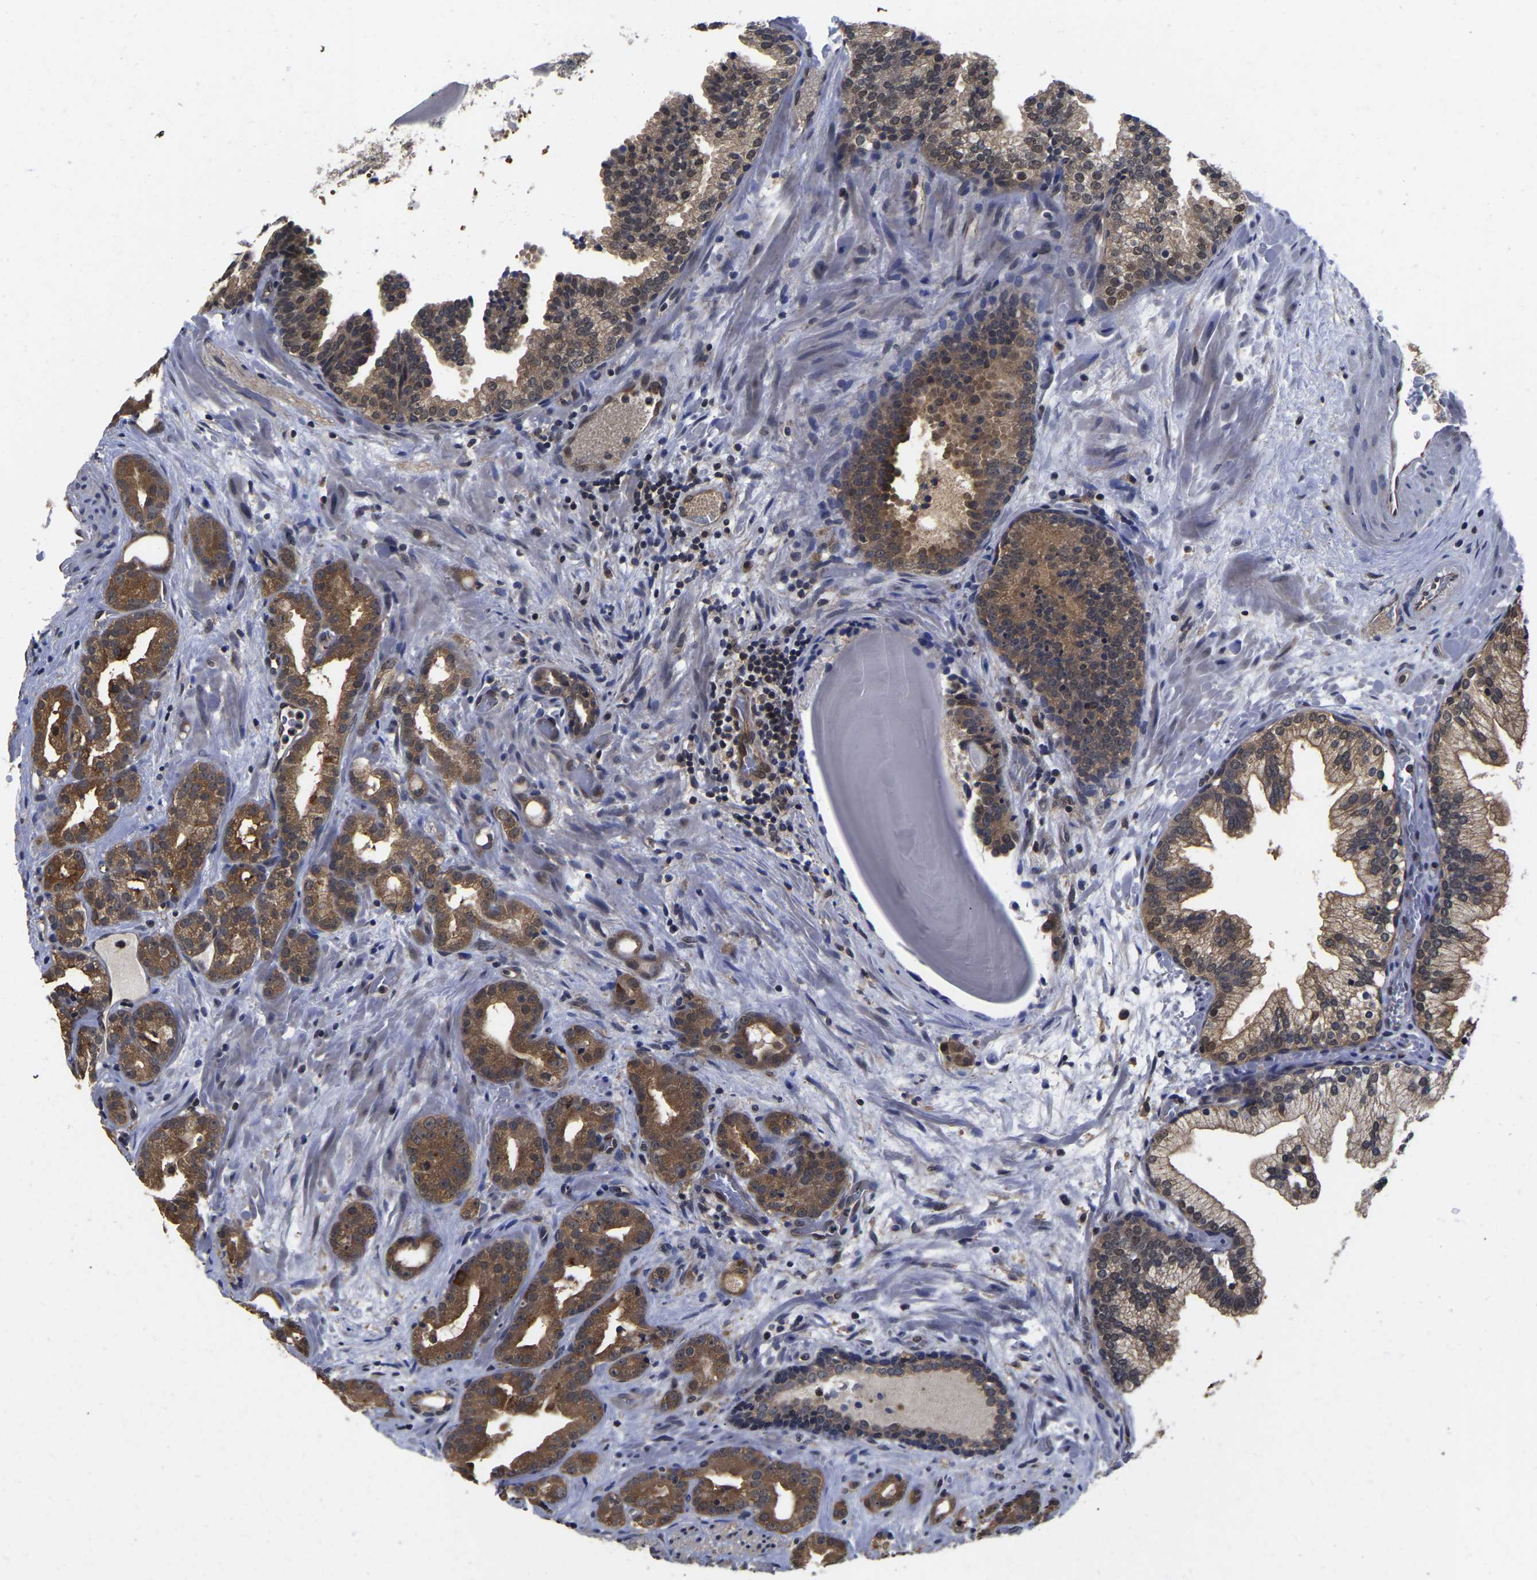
{"staining": {"intensity": "moderate", "quantity": ">75%", "location": "cytoplasmic/membranous"}, "tissue": "prostate cancer", "cell_type": "Tumor cells", "image_type": "cancer", "snomed": [{"axis": "morphology", "description": "Adenocarcinoma, Low grade"}, {"axis": "topography", "description": "Prostate"}], "caption": "Moderate cytoplasmic/membranous positivity for a protein is identified in approximately >75% of tumor cells of adenocarcinoma (low-grade) (prostate) using IHC.", "gene": "MCOLN2", "patient": {"sex": "male", "age": 63}}